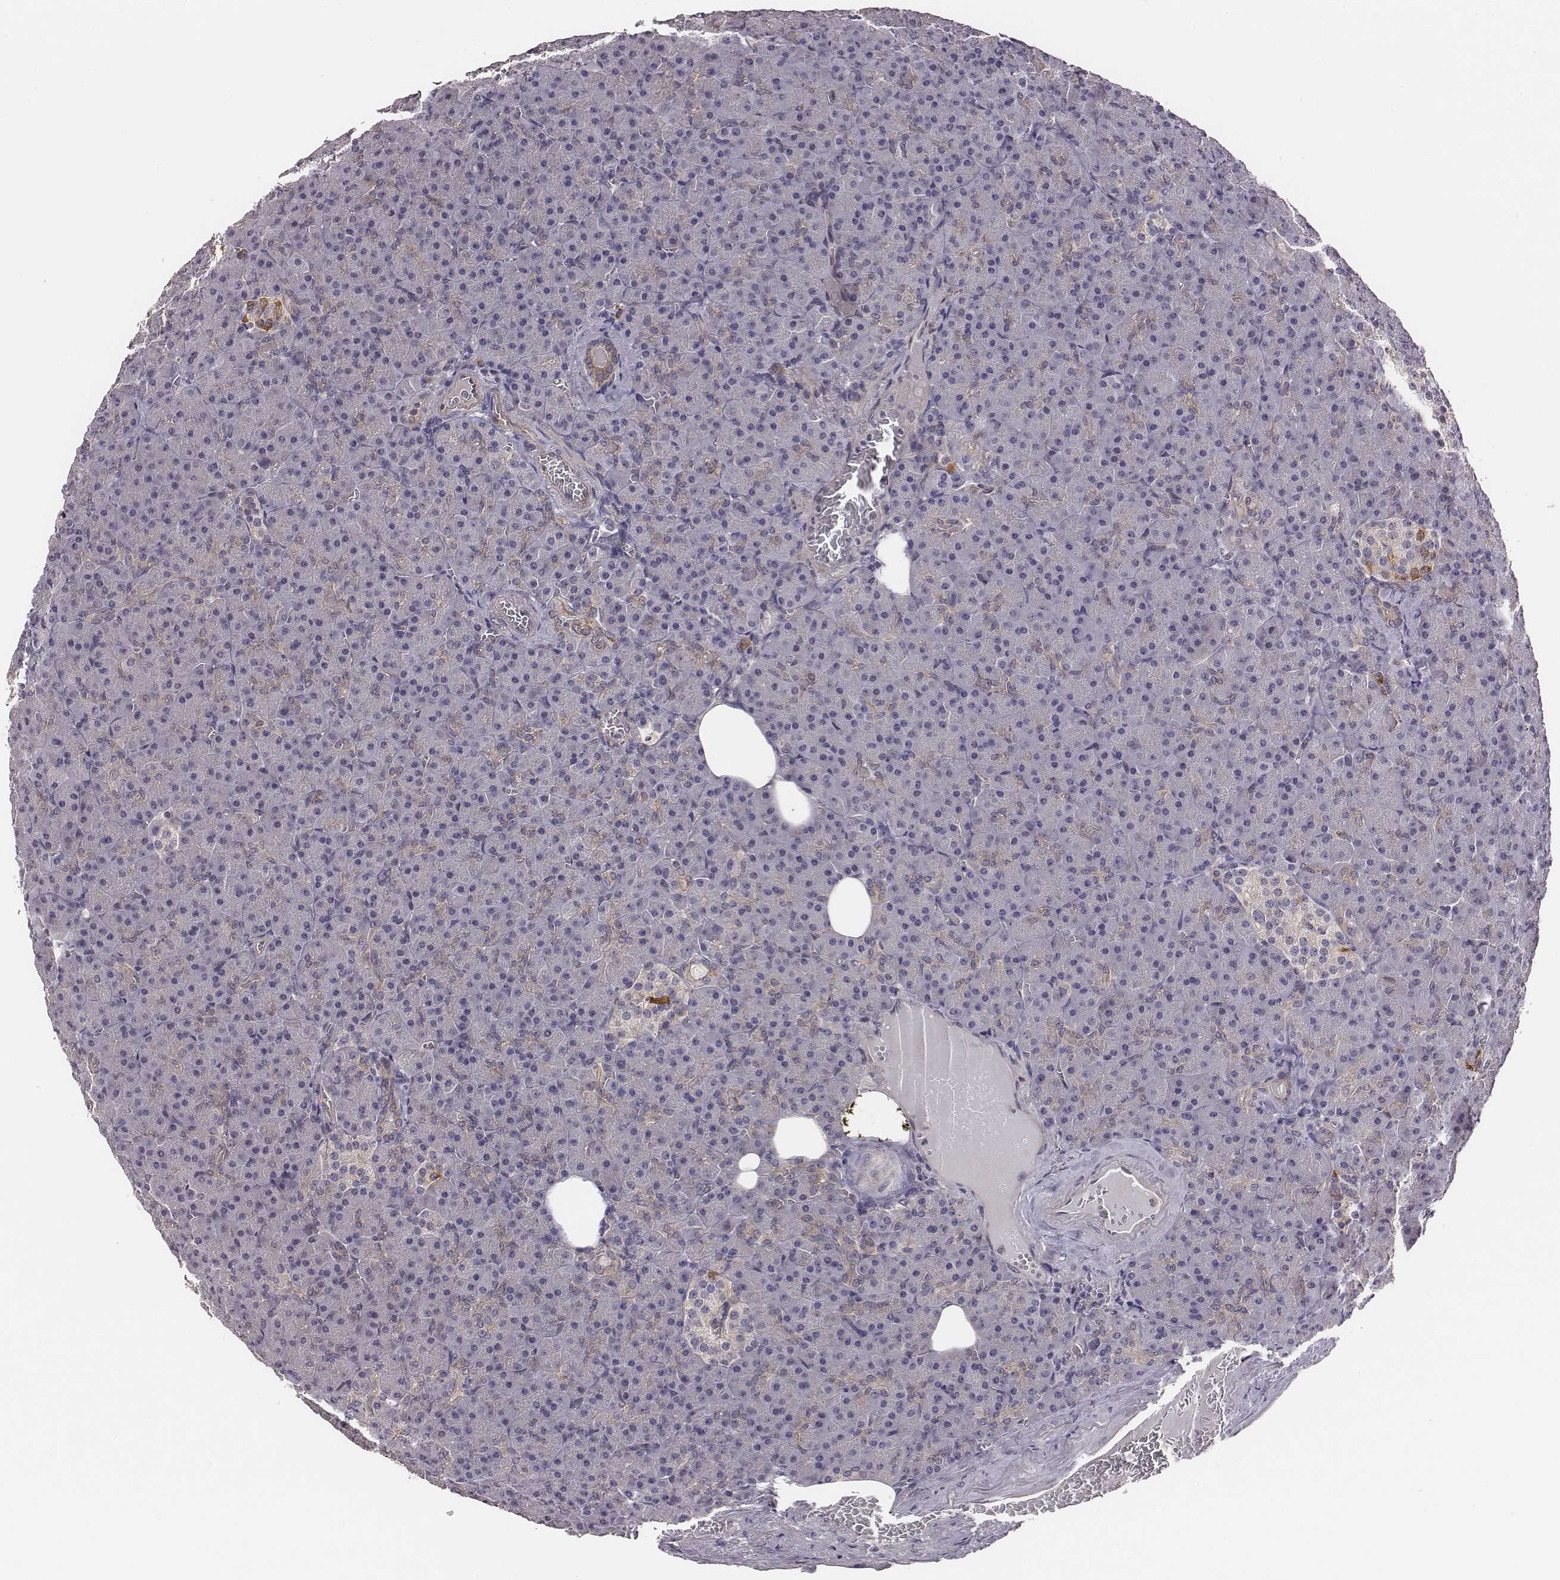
{"staining": {"intensity": "negative", "quantity": "none", "location": "none"}, "tissue": "pancreas", "cell_type": "Exocrine glandular cells", "image_type": "normal", "snomed": [{"axis": "morphology", "description": "Normal tissue, NOS"}, {"axis": "topography", "description": "Pancreas"}], "caption": "Protein analysis of normal pancreas reveals no significant expression in exocrine glandular cells.", "gene": "SCARF1", "patient": {"sex": "female", "age": 74}}